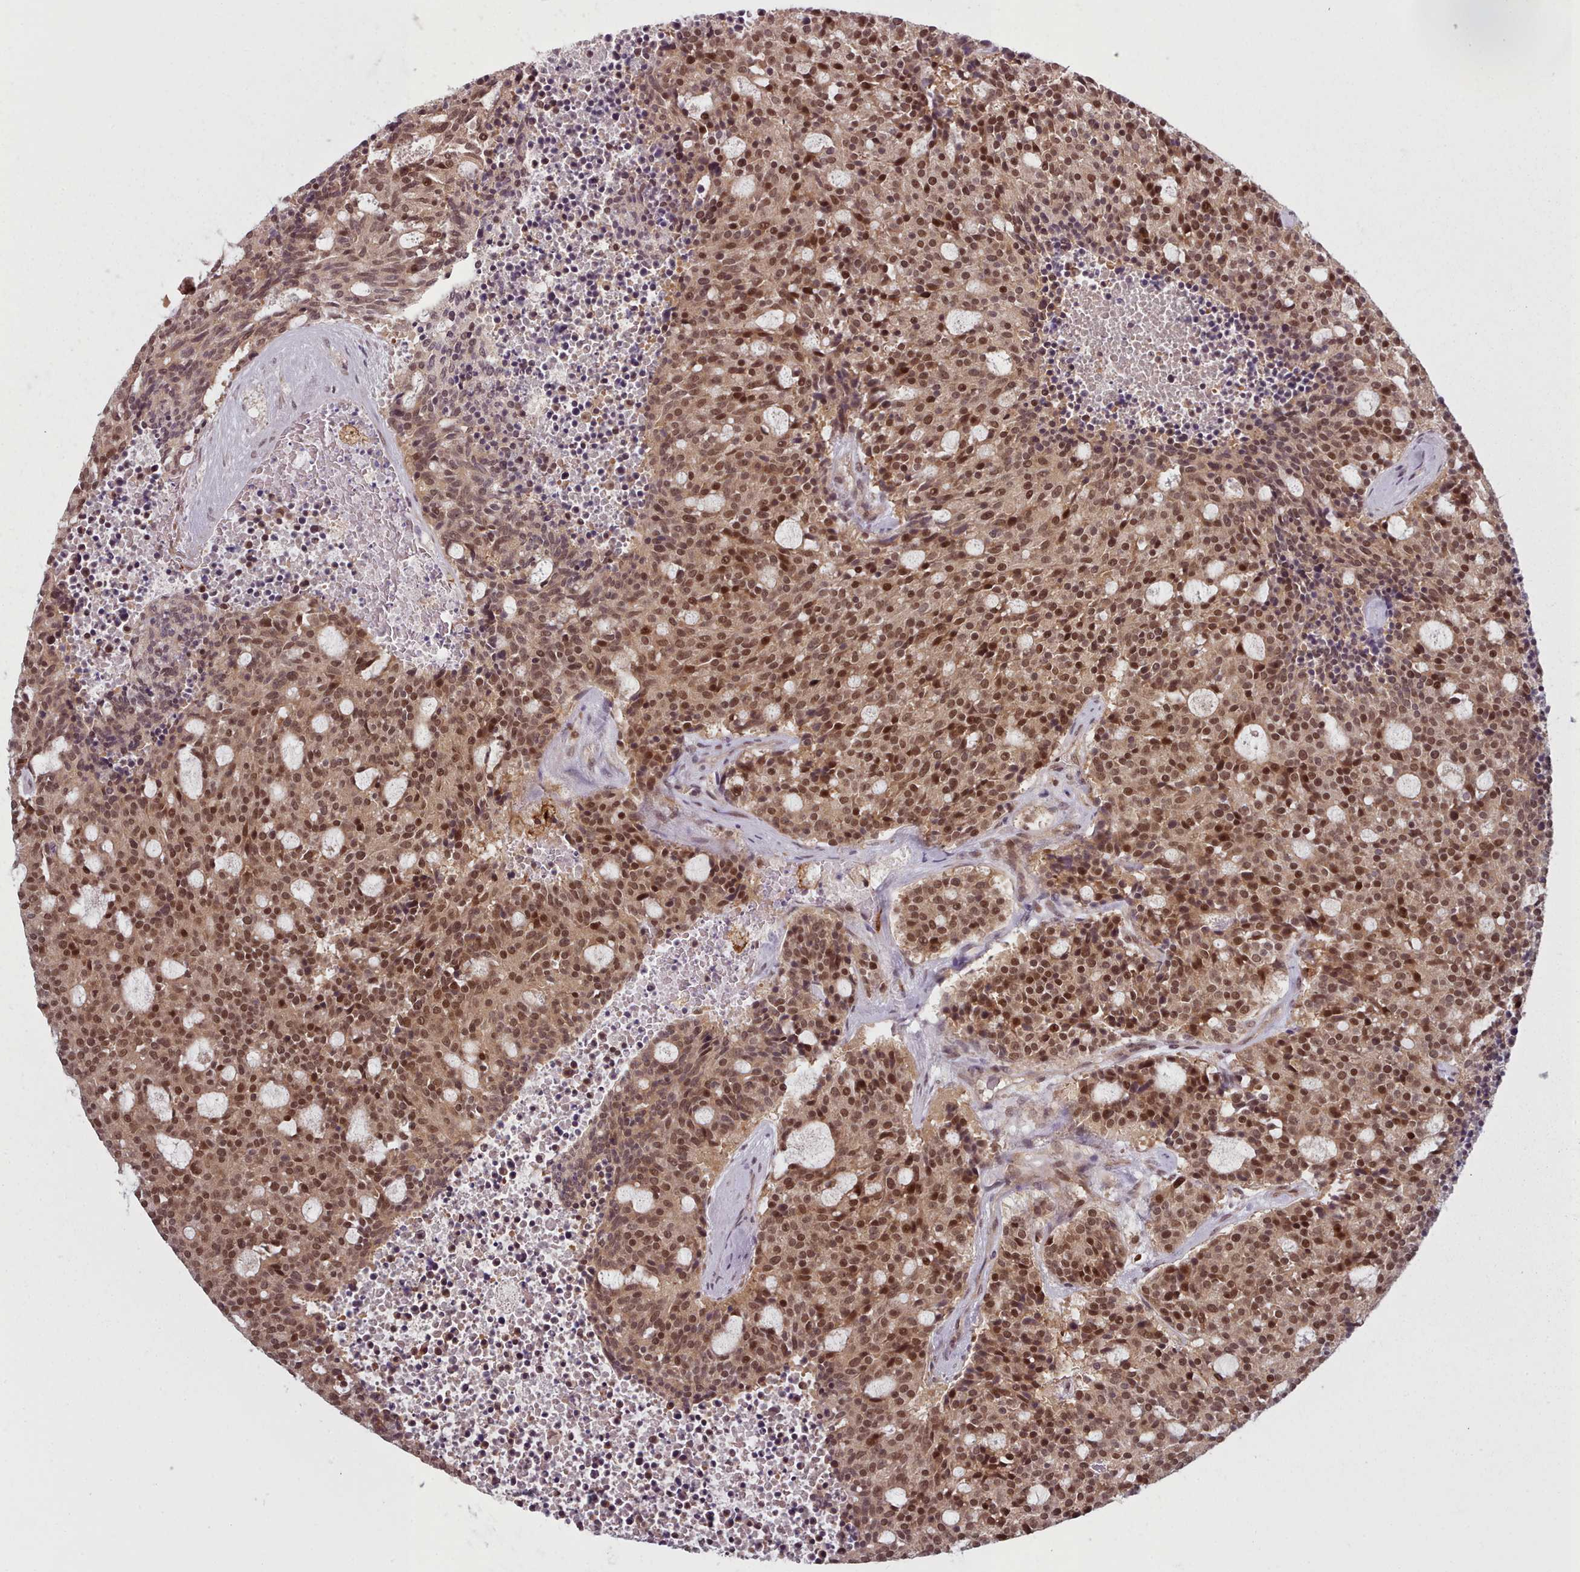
{"staining": {"intensity": "moderate", "quantity": ">75%", "location": "cytoplasmic/membranous,nuclear"}, "tissue": "carcinoid", "cell_type": "Tumor cells", "image_type": "cancer", "snomed": [{"axis": "morphology", "description": "Carcinoid, malignant, NOS"}, {"axis": "topography", "description": "Pancreas"}], "caption": "Carcinoid stained with a brown dye reveals moderate cytoplasmic/membranous and nuclear positive positivity in approximately >75% of tumor cells.", "gene": "DHX8", "patient": {"sex": "female", "age": 54}}